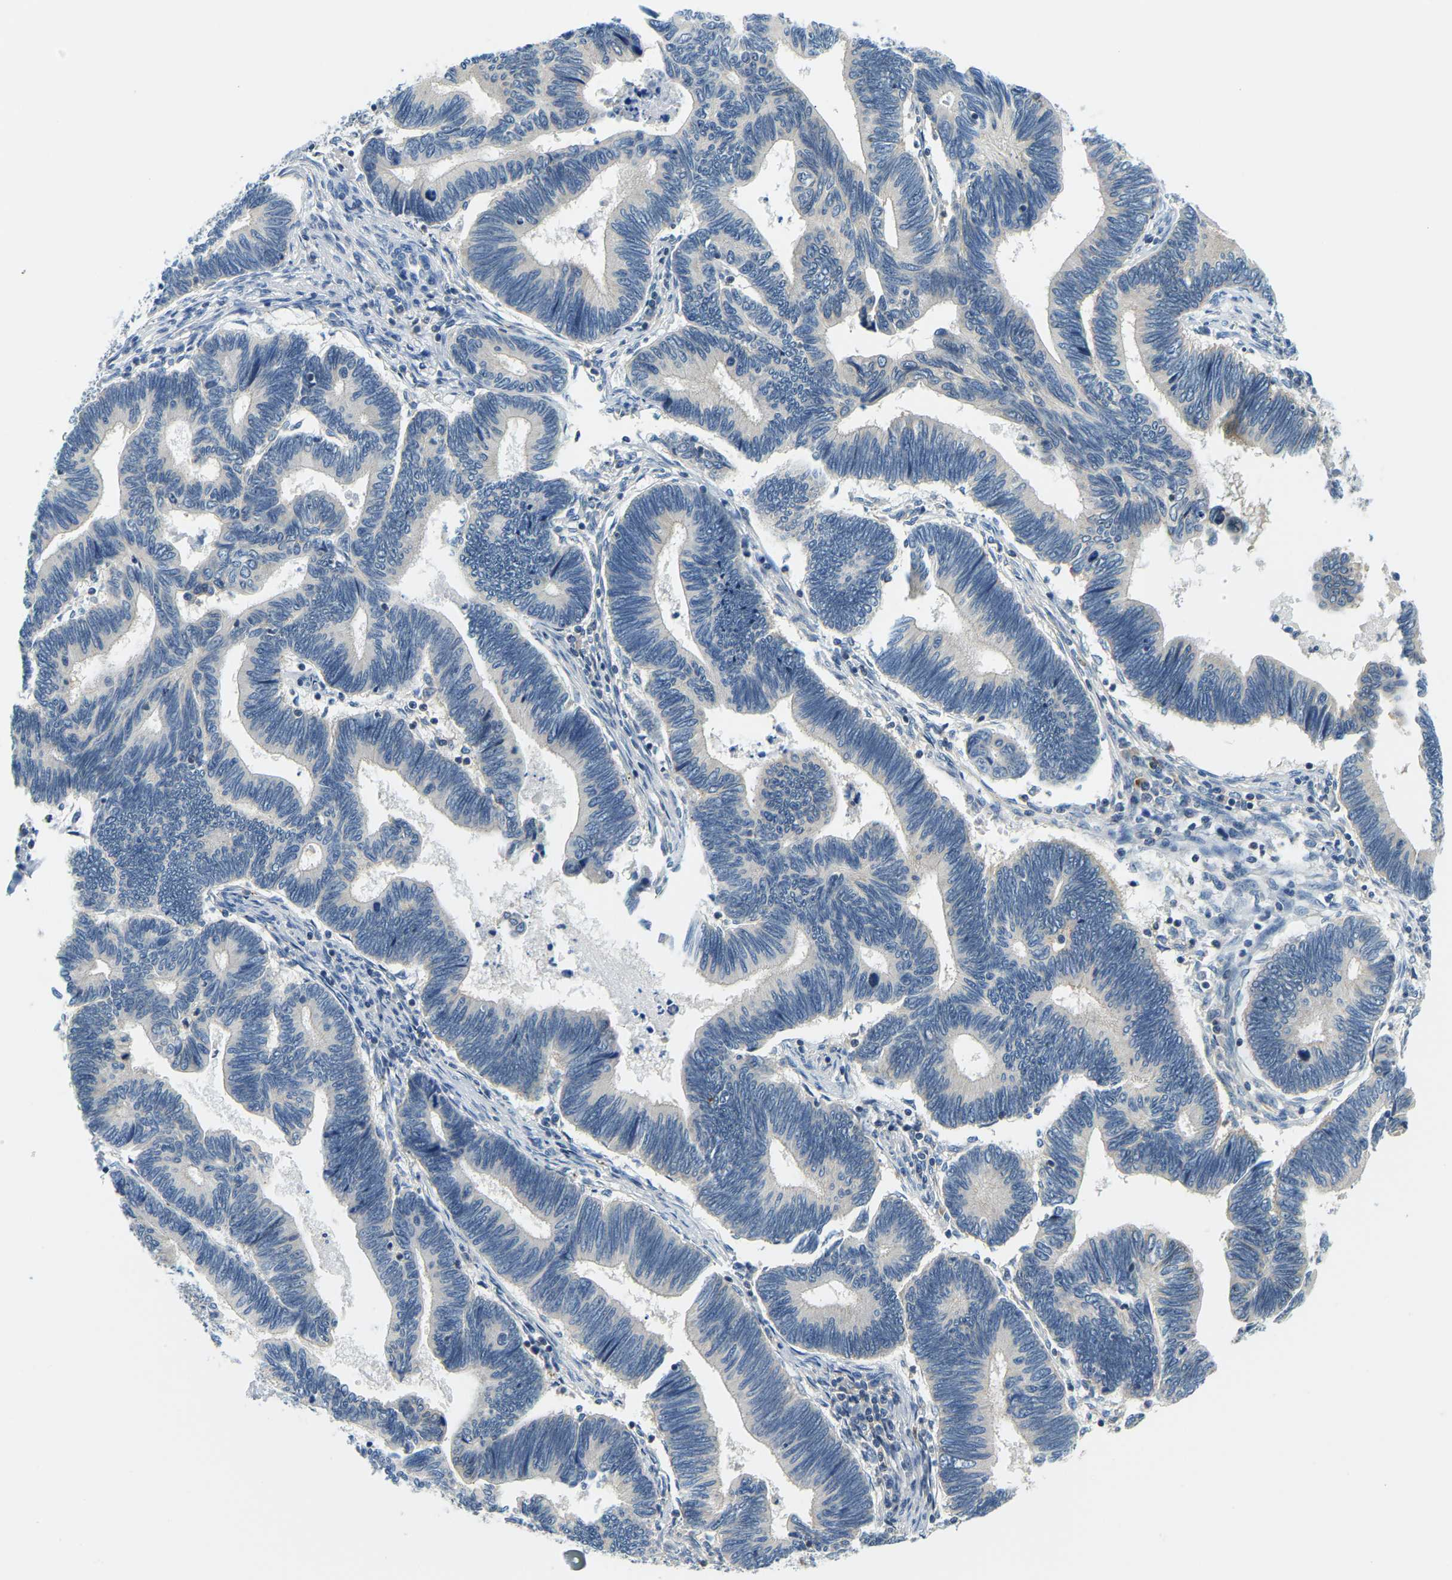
{"staining": {"intensity": "negative", "quantity": "none", "location": "none"}, "tissue": "pancreatic cancer", "cell_type": "Tumor cells", "image_type": "cancer", "snomed": [{"axis": "morphology", "description": "Adenocarcinoma, NOS"}, {"axis": "topography", "description": "Pancreas"}], "caption": "This histopathology image is of pancreatic adenocarcinoma stained with immunohistochemistry to label a protein in brown with the nuclei are counter-stained blue. There is no expression in tumor cells.", "gene": "RRP1", "patient": {"sex": "female", "age": 70}}